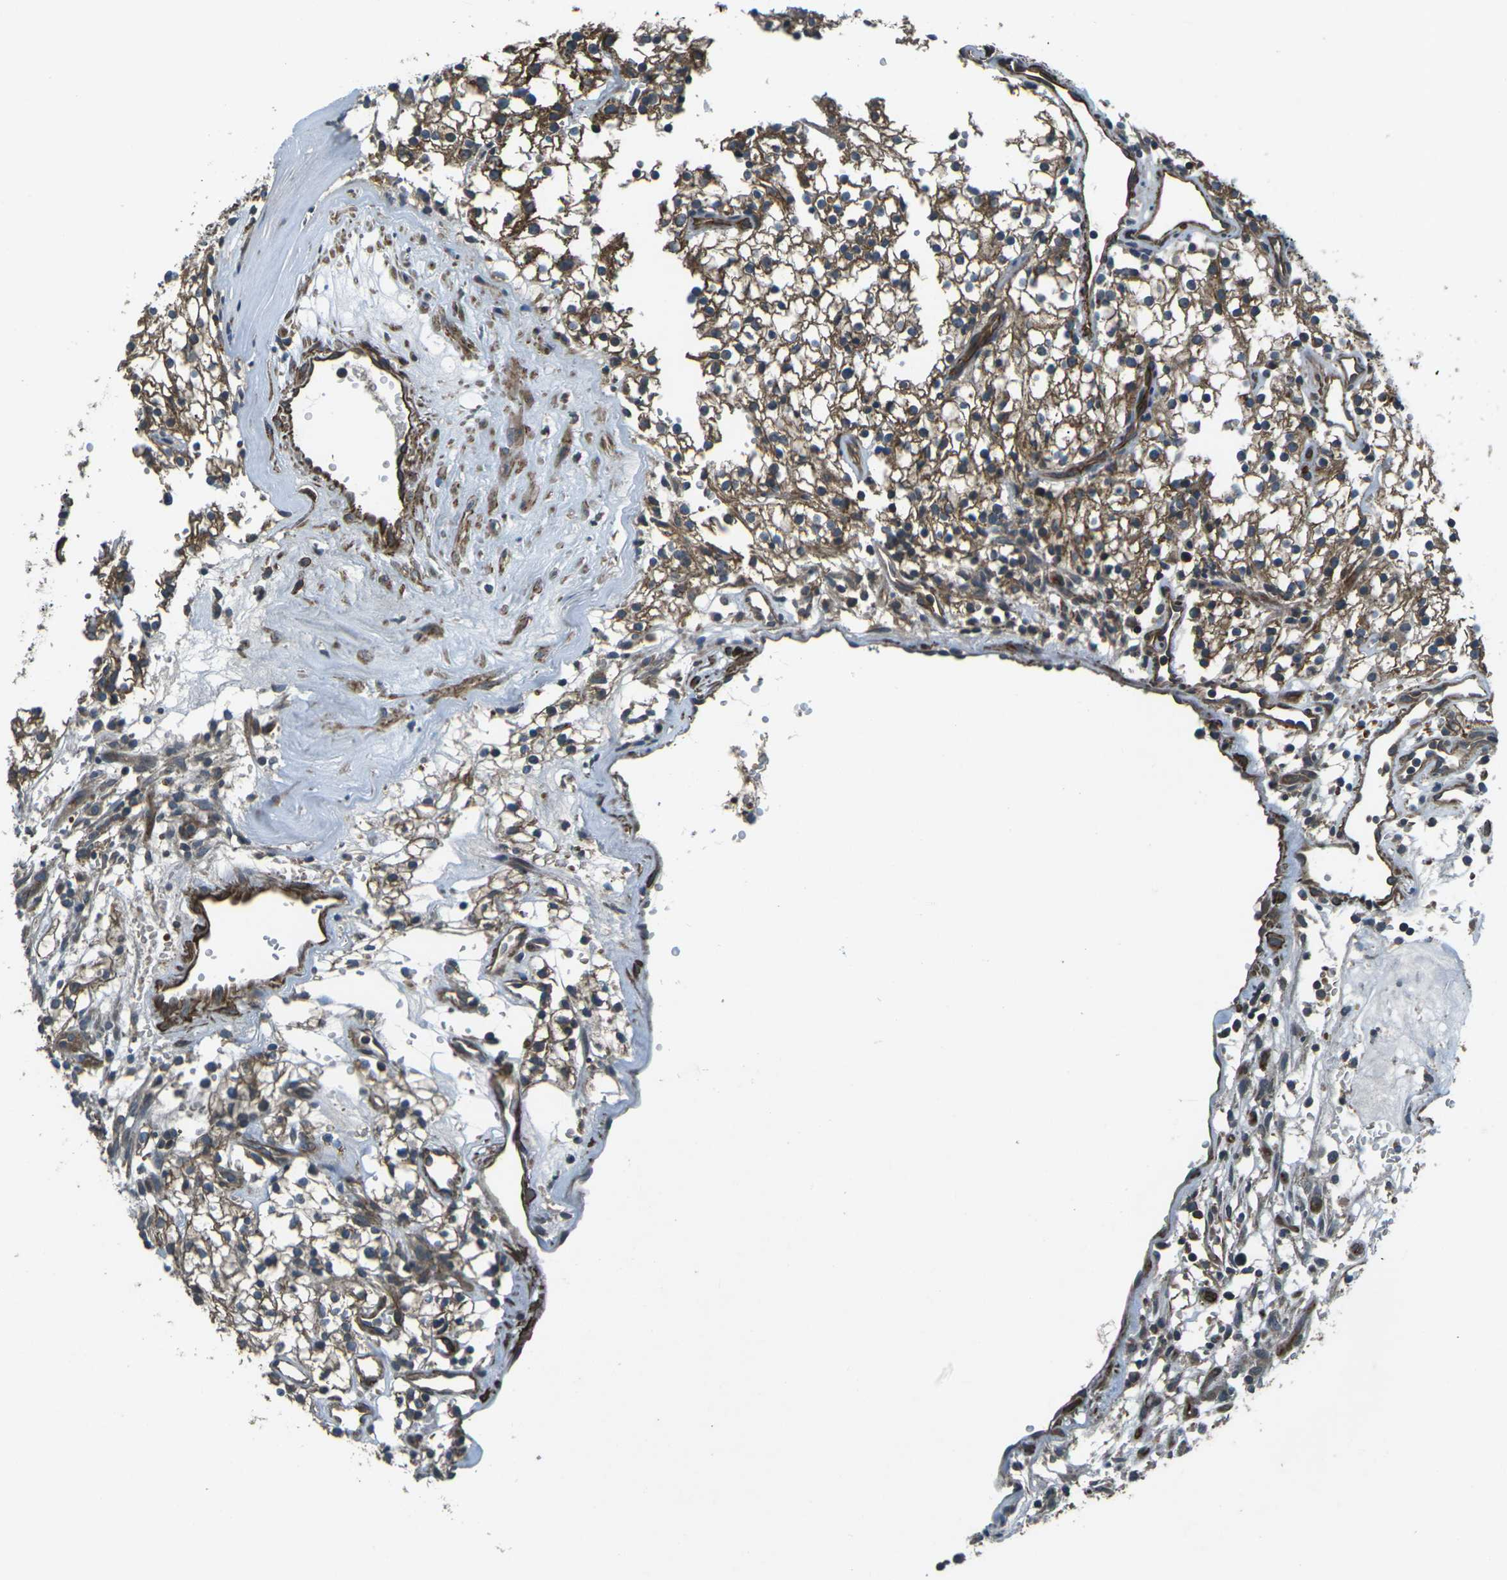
{"staining": {"intensity": "moderate", "quantity": ">75%", "location": "cytoplasmic/membranous"}, "tissue": "renal cancer", "cell_type": "Tumor cells", "image_type": "cancer", "snomed": [{"axis": "morphology", "description": "Adenocarcinoma, NOS"}, {"axis": "topography", "description": "Kidney"}], "caption": "Immunohistochemical staining of human adenocarcinoma (renal) reveals moderate cytoplasmic/membranous protein expression in approximately >75% of tumor cells.", "gene": "AFAP1", "patient": {"sex": "male", "age": 59}}